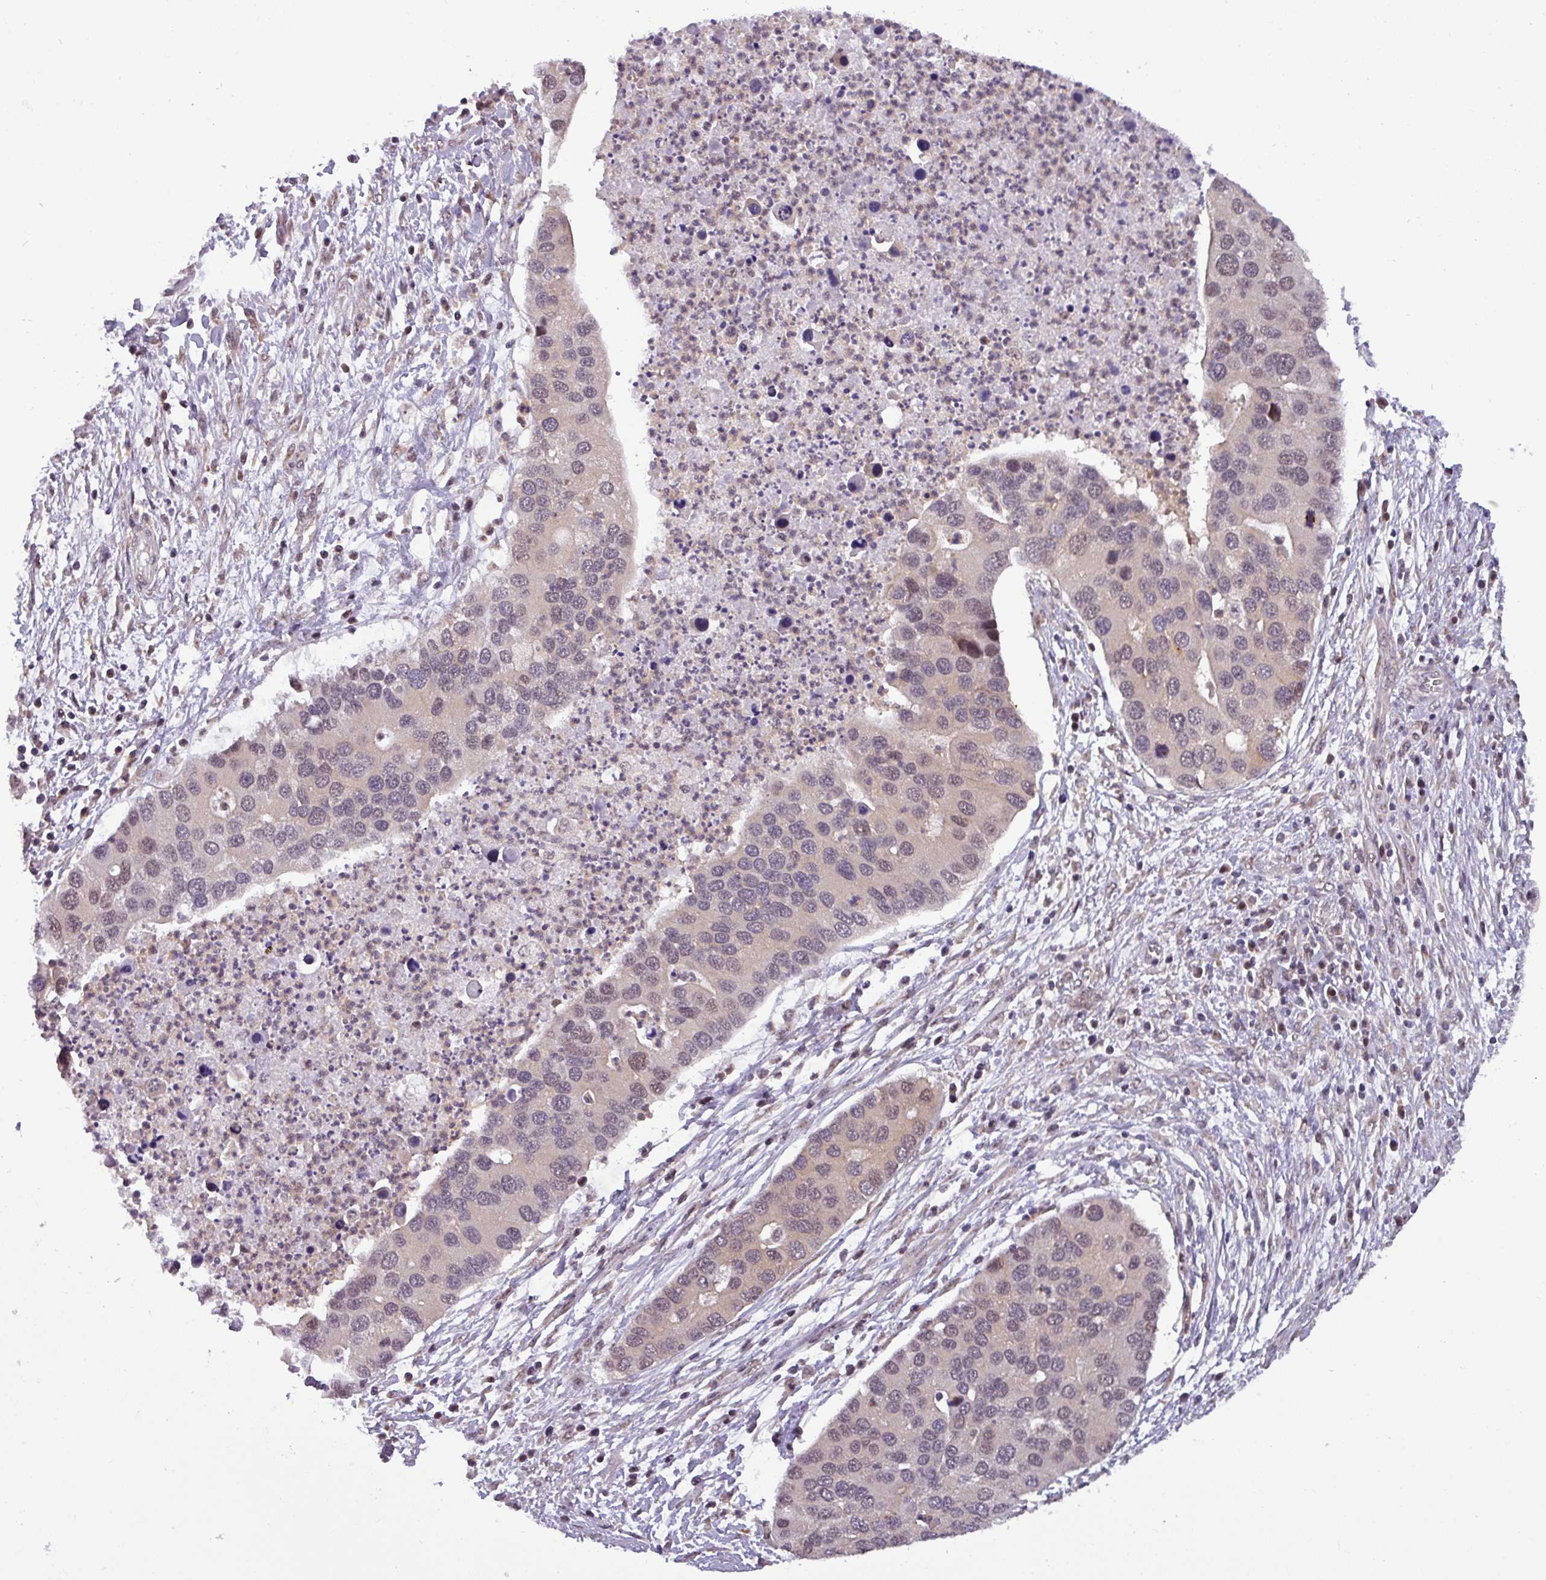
{"staining": {"intensity": "weak", "quantity": "<25%", "location": "nuclear"}, "tissue": "lung cancer", "cell_type": "Tumor cells", "image_type": "cancer", "snomed": [{"axis": "morphology", "description": "Aneuploidy"}, {"axis": "morphology", "description": "Adenocarcinoma, NOS"}, {"axis": "topography", "description": "Lymph node"}, {"axis": "topography", "description": "Lung"}], "caption": "Tumor cells show no significant staining in adenocarcinoma (lung). The staining was performed using DAB to visualize the protein expression in brown, while the nuclei were stained in blue with hematoxylin (Magnification: 20x).", "gene": "NPFFR1", "patient": {"sex": "female", "age": 74}}